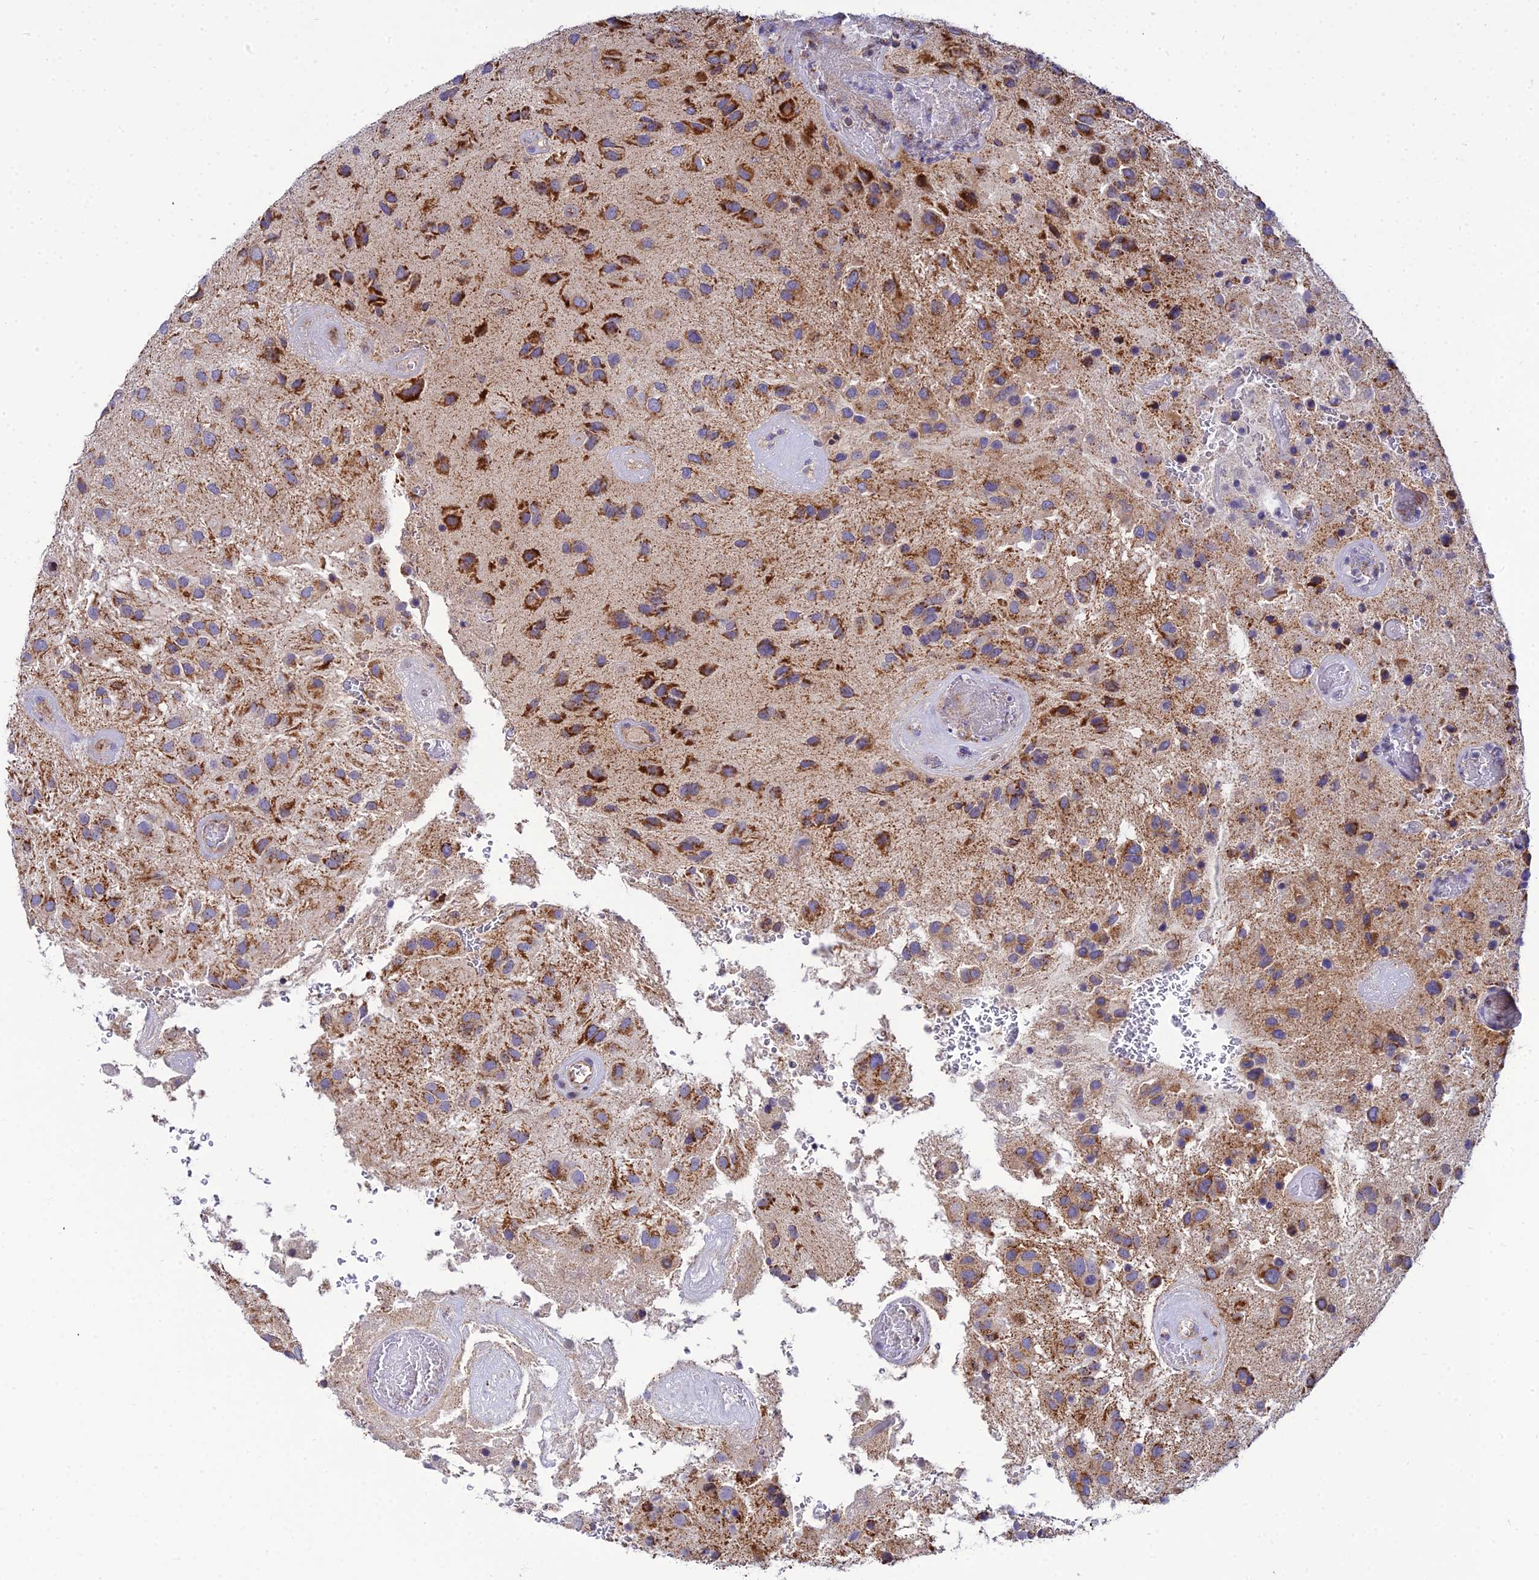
{"staining": {"intensity": "moderate", "quantity": ">75%", "location": "cytoplasmic/membranous"}, "tissue": "glioma", "cell_type": "Tumor cells", "image_type": "cancer", "snomed": [{"axis": "morphology", "description": "Glioma, malignant, Low grade"}, {"axis": "topography", "description": "Brain"}], "caption": "The image exhibits staining of malignant glioma (low-grade), revealing moderate cytoplasmic/membranous protein expression (brown color) within tumor cells. (DAB IHC, brown staining for protein, blue staining for nuclei).", "gene": "NIPSNAP3A", "patient": {"sex": "male", "age": 66}}